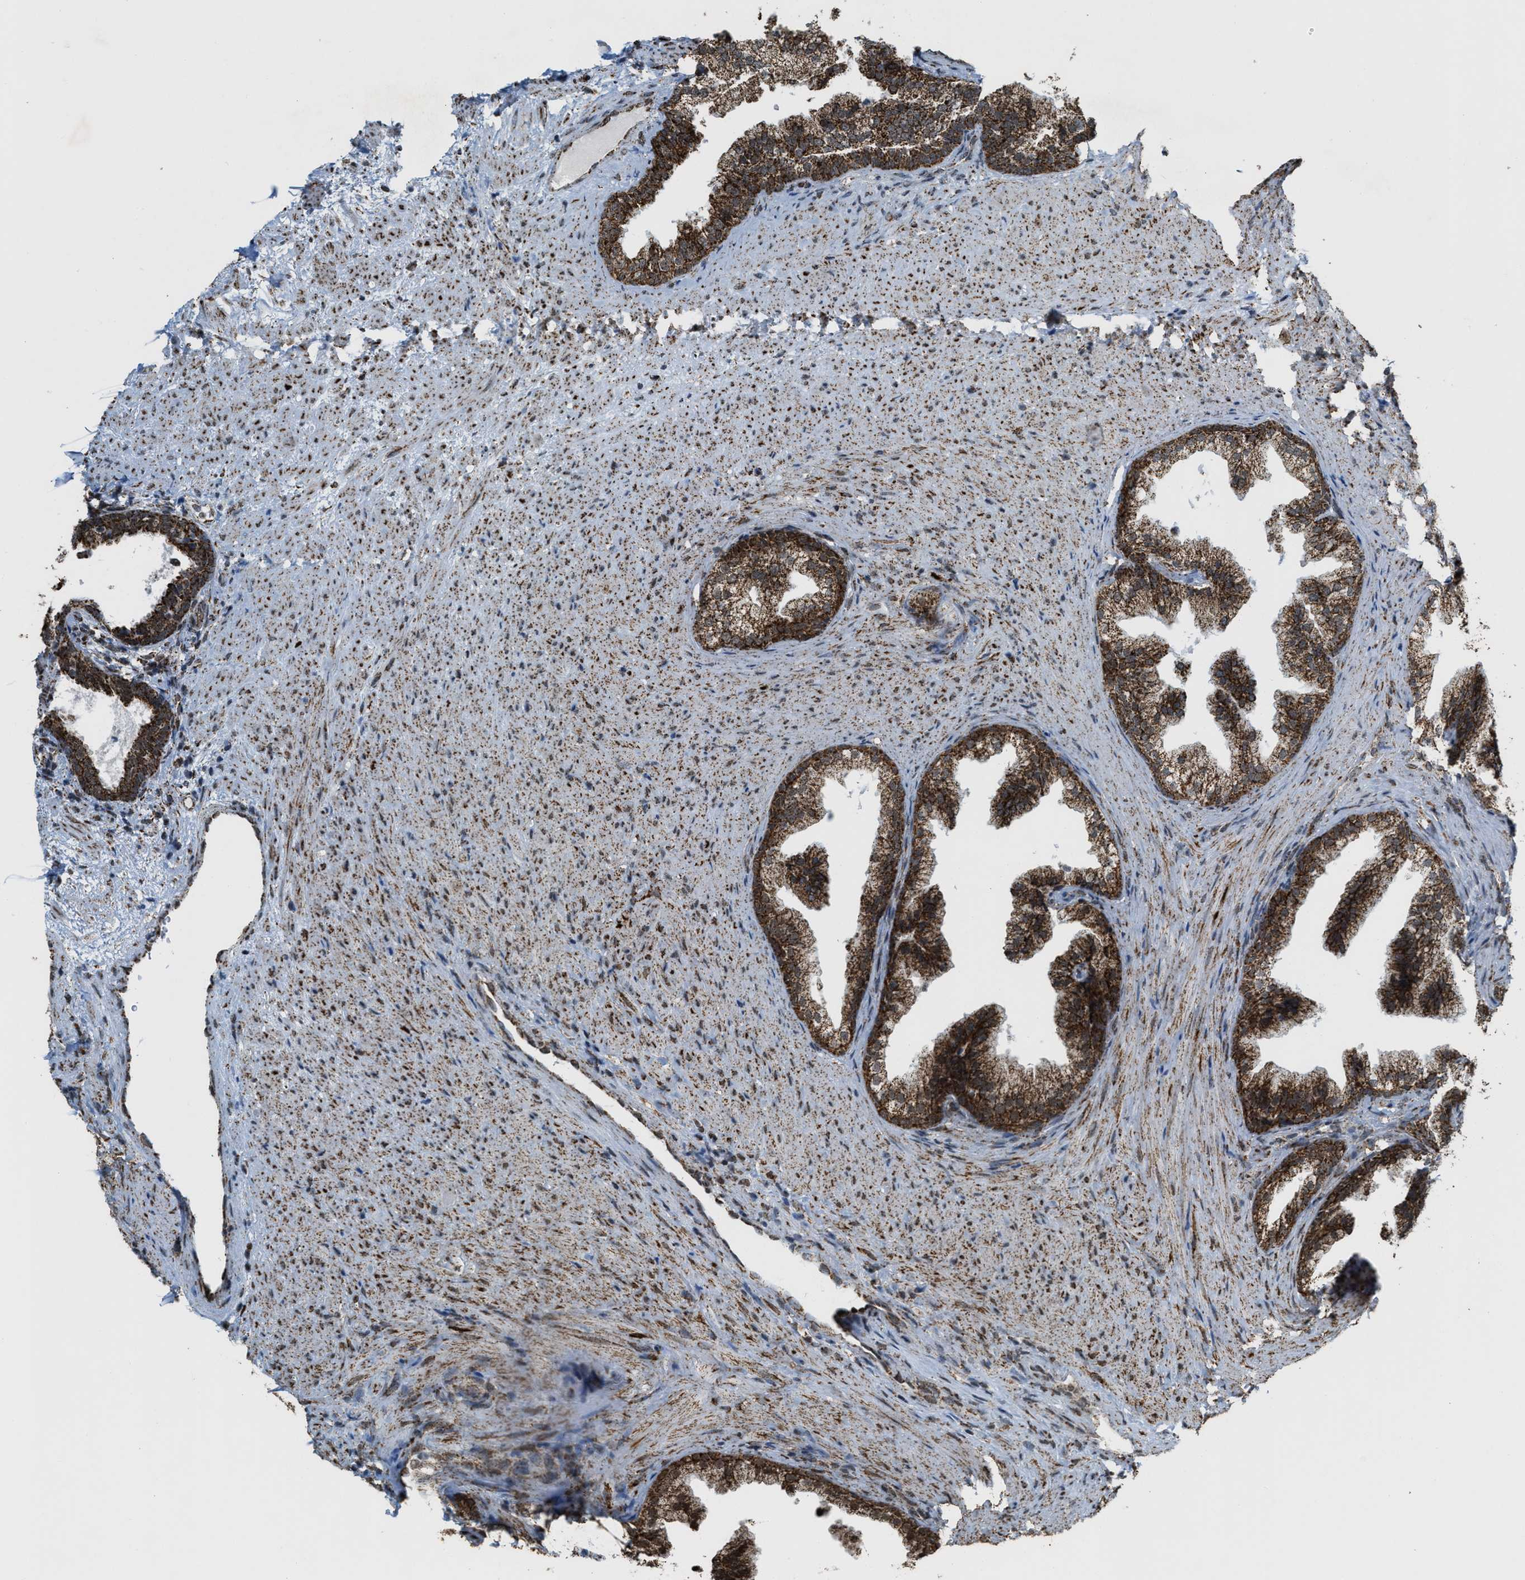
{"staining": {"intensity": "strong", "quantity": ">75%", "location": "cytoplasmic/membranous"}, "tissue": "prostate", "cell_type": "Glandular cells", "image_type": "normal", "snomed": [{"axis": "morphology", "description": "Normal tissue, NOS"}, {"axis": "topography", "description": "Prostate"}], "caption": "Protein analysis of normal prostate reveals strong cytoplasmic/membranous expression in about >75% of glandular cells.", "gene": "HIBADH", "patient": {"sex": "male", "age": 76}}